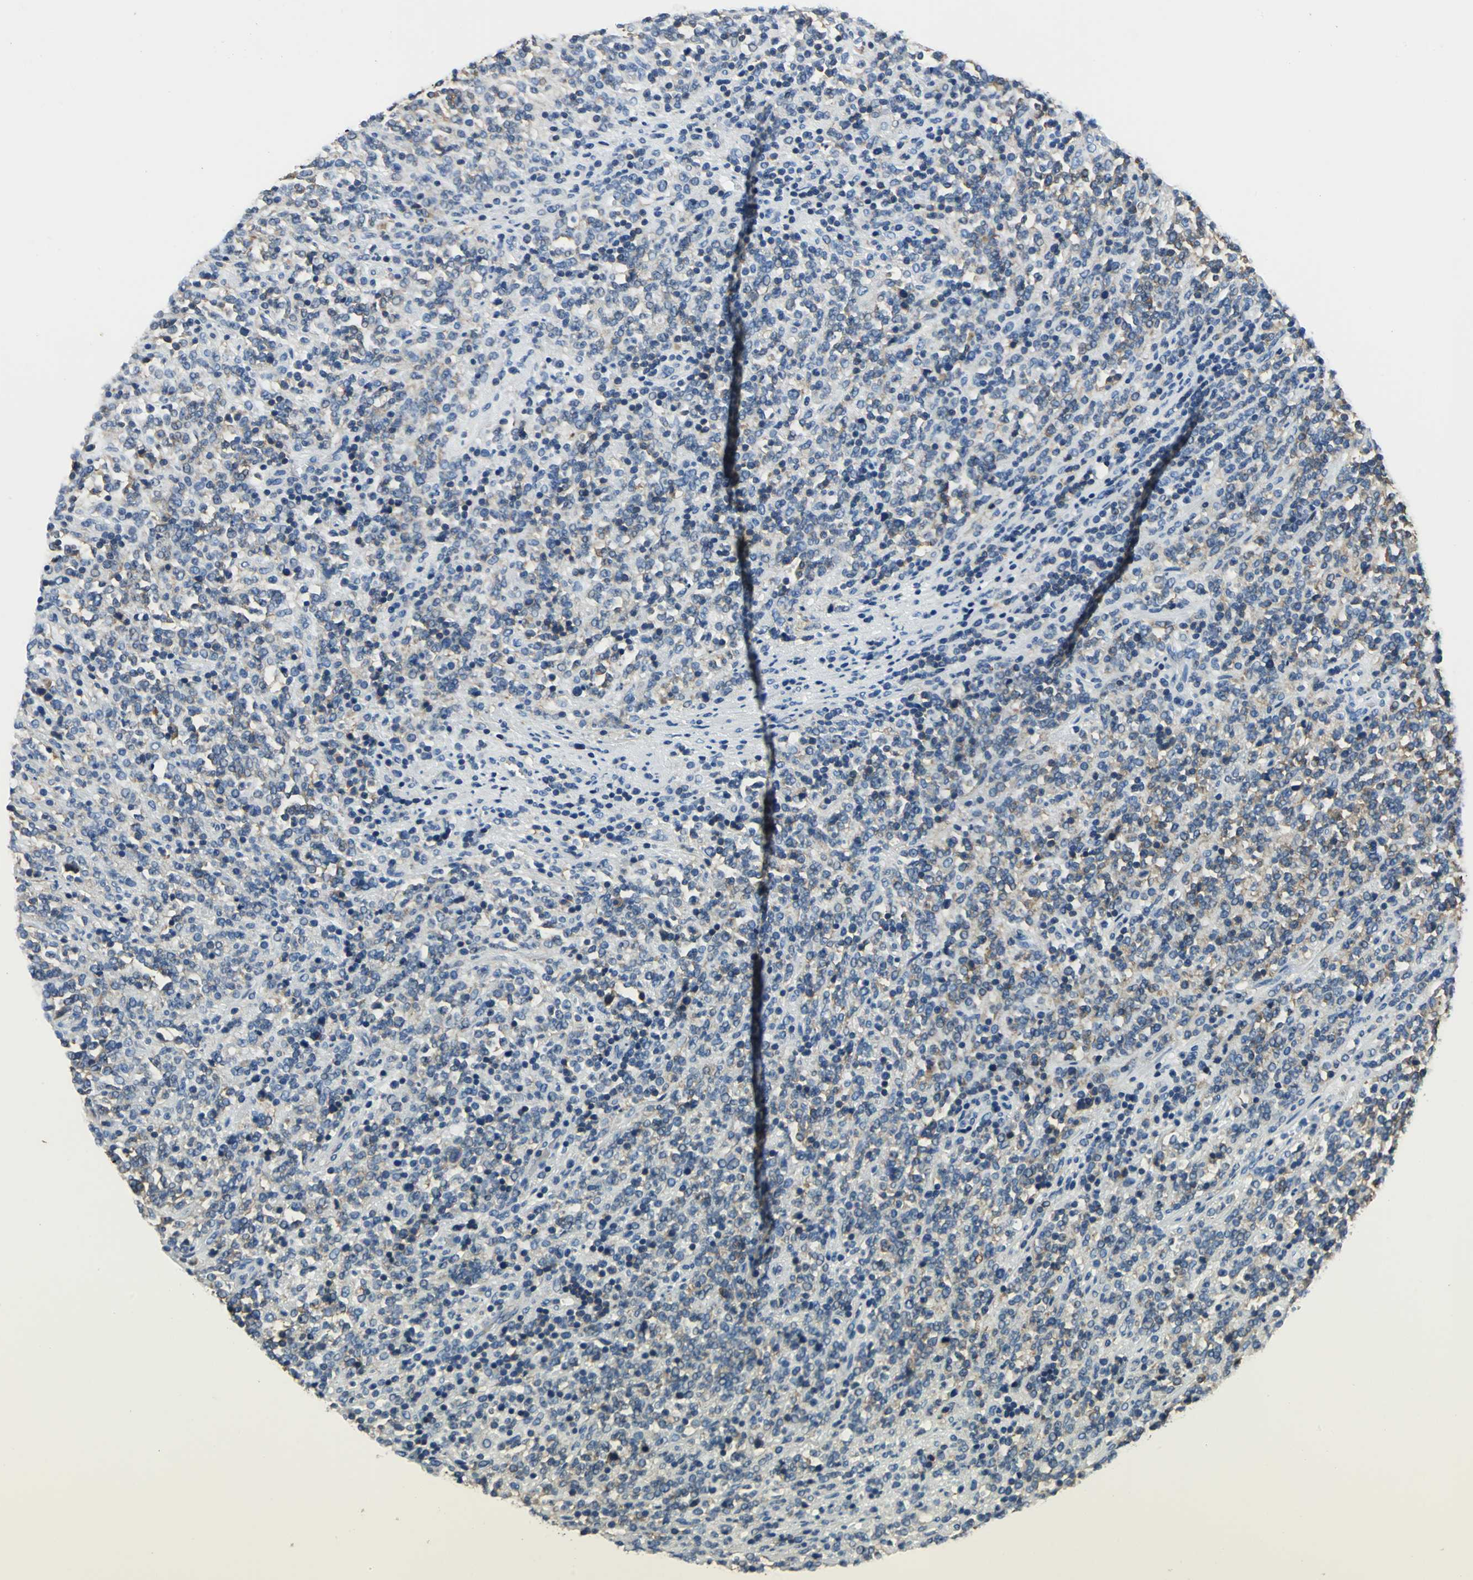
{"staining": {"intensity": "moderate", "quantity": "<25%", "location": "cytoplasmic/membranous"}, "tissue": "lymphoma", "cell_type": "Tumor cells", "image_type": "cancer", "snomed": [{"axis": "morphology", "description": "Malignant lymphoma, non-Hodgkin's type, High grade"}, {"axis": "topography", "description": "Soft tissue"}], "caption": "This histopathology image displays immunohistochemistry (IHC) staining of lymphoma, with low moderate cytoplasmic/membranous expression in approximately <25% of tumor cells.", "gene": "SEPTIN6", "patient": {"sex": "male", "age": 18}}